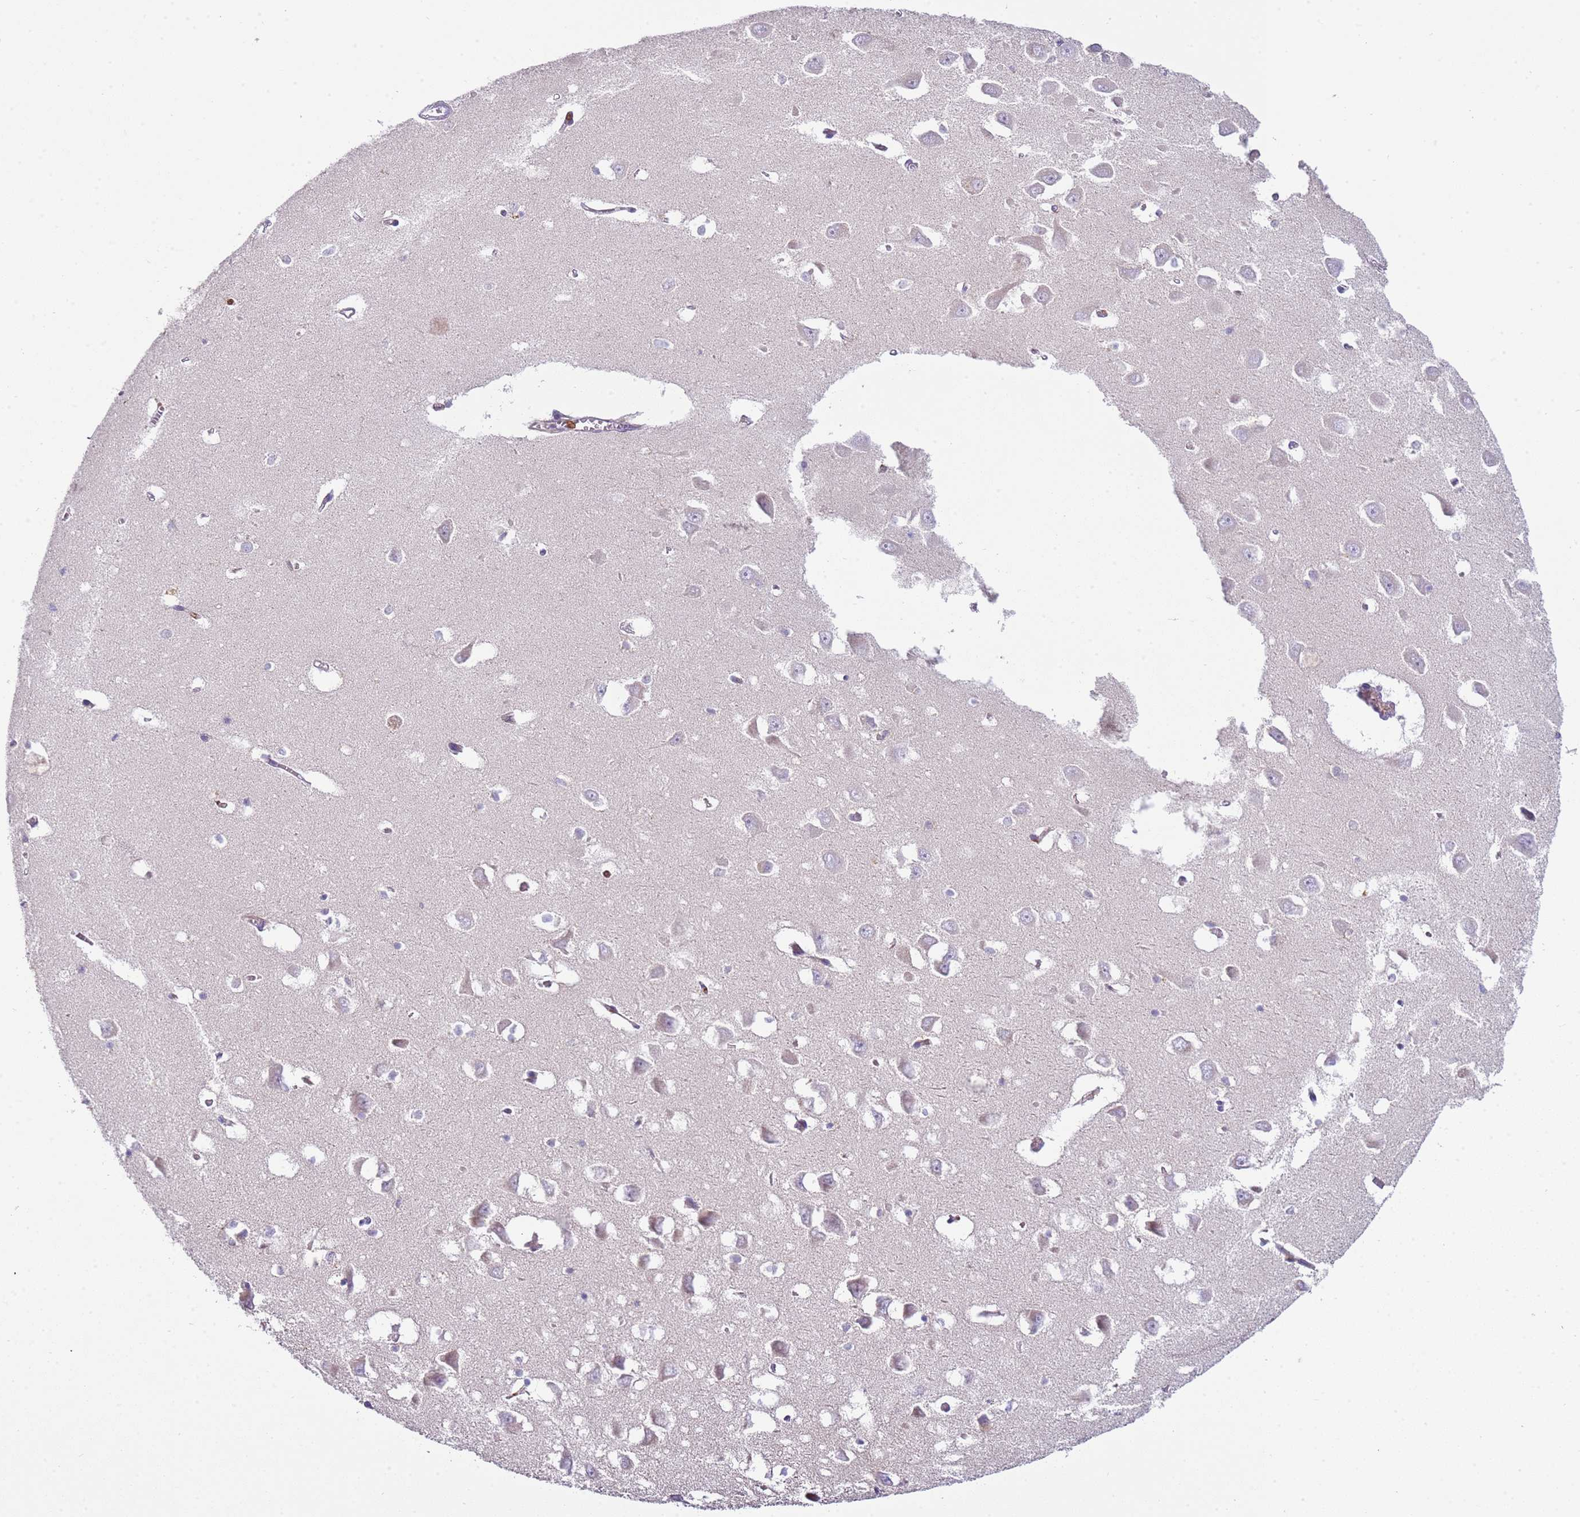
{"staining": {"intensity": "negative", "quantity": "none", "location": "none"}, "tissue": "hippocampus", "cell_type": "Glial cells", "image_type": "normal", "snomed": [{"axis": "morphology", "description": "Normal tissue, NOS"}, {"axis": "topography", "description": "Hippocampus"}], "caption": "Protein analysis of benign hippocampus demonstrates no significant positivity in glial cells.", "gene": "TTPAL", "patient": {"sex": "male", "age": 70}}